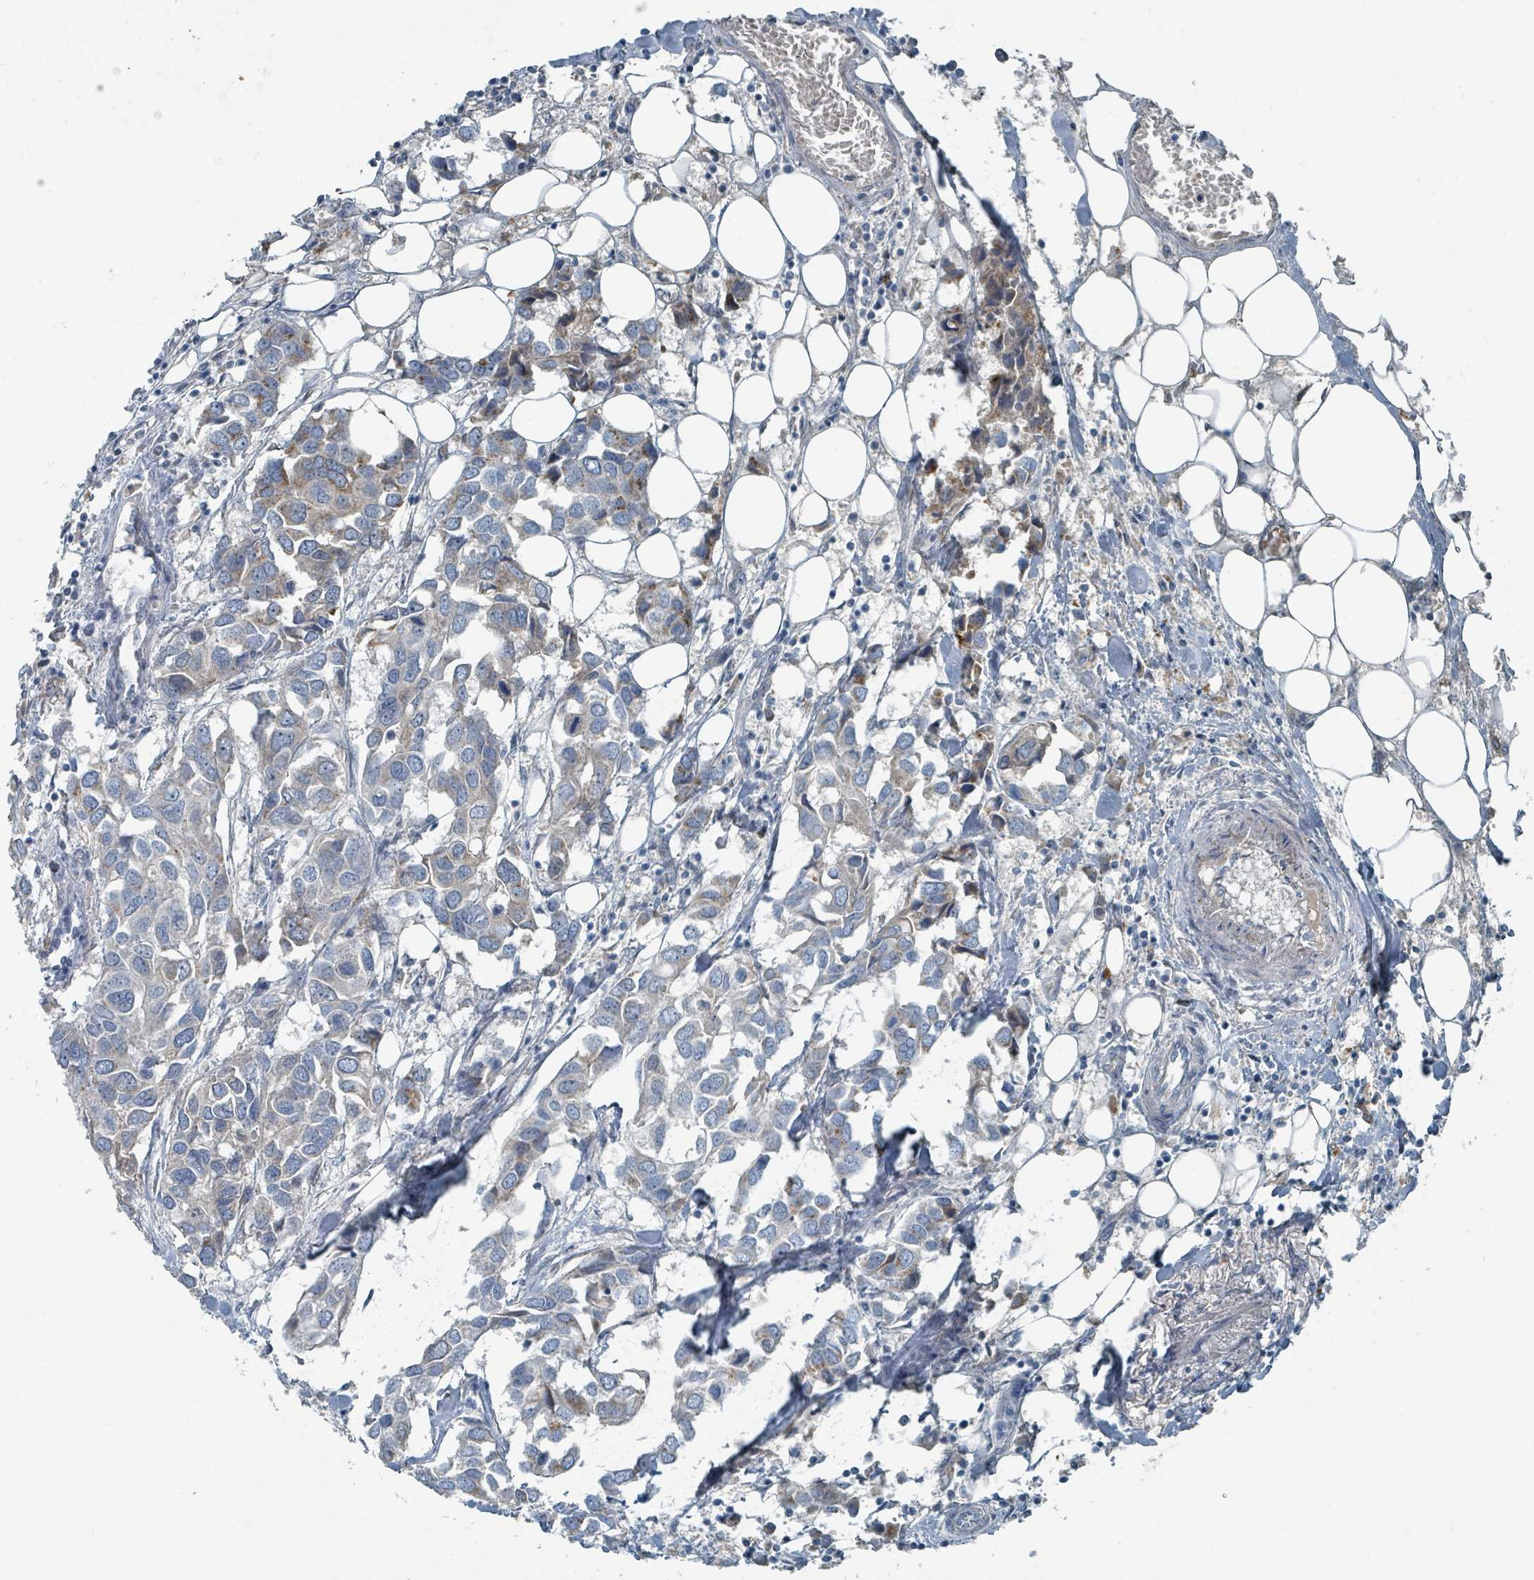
{"staining": {"intensity": "moderate", "quantity": "<25%", "location": "cytoplasmic/membranous"}, "tissue": "breast cancer", "cell_type": "Tumor cells", "image_type": "cancer", "snomed": [{"axis": "morphology", "description": "Duct carcinoma"}, {"axis": "topography", "description": "Breast"}], "caption": "The photomicrograph exhibits staining of breast cancer, revealing moderate cytoplasmic/membranous protein staining (brown color) within tumor cells.", "gene": "RASA4", "patient": {"sex": "female", "age": 83}}